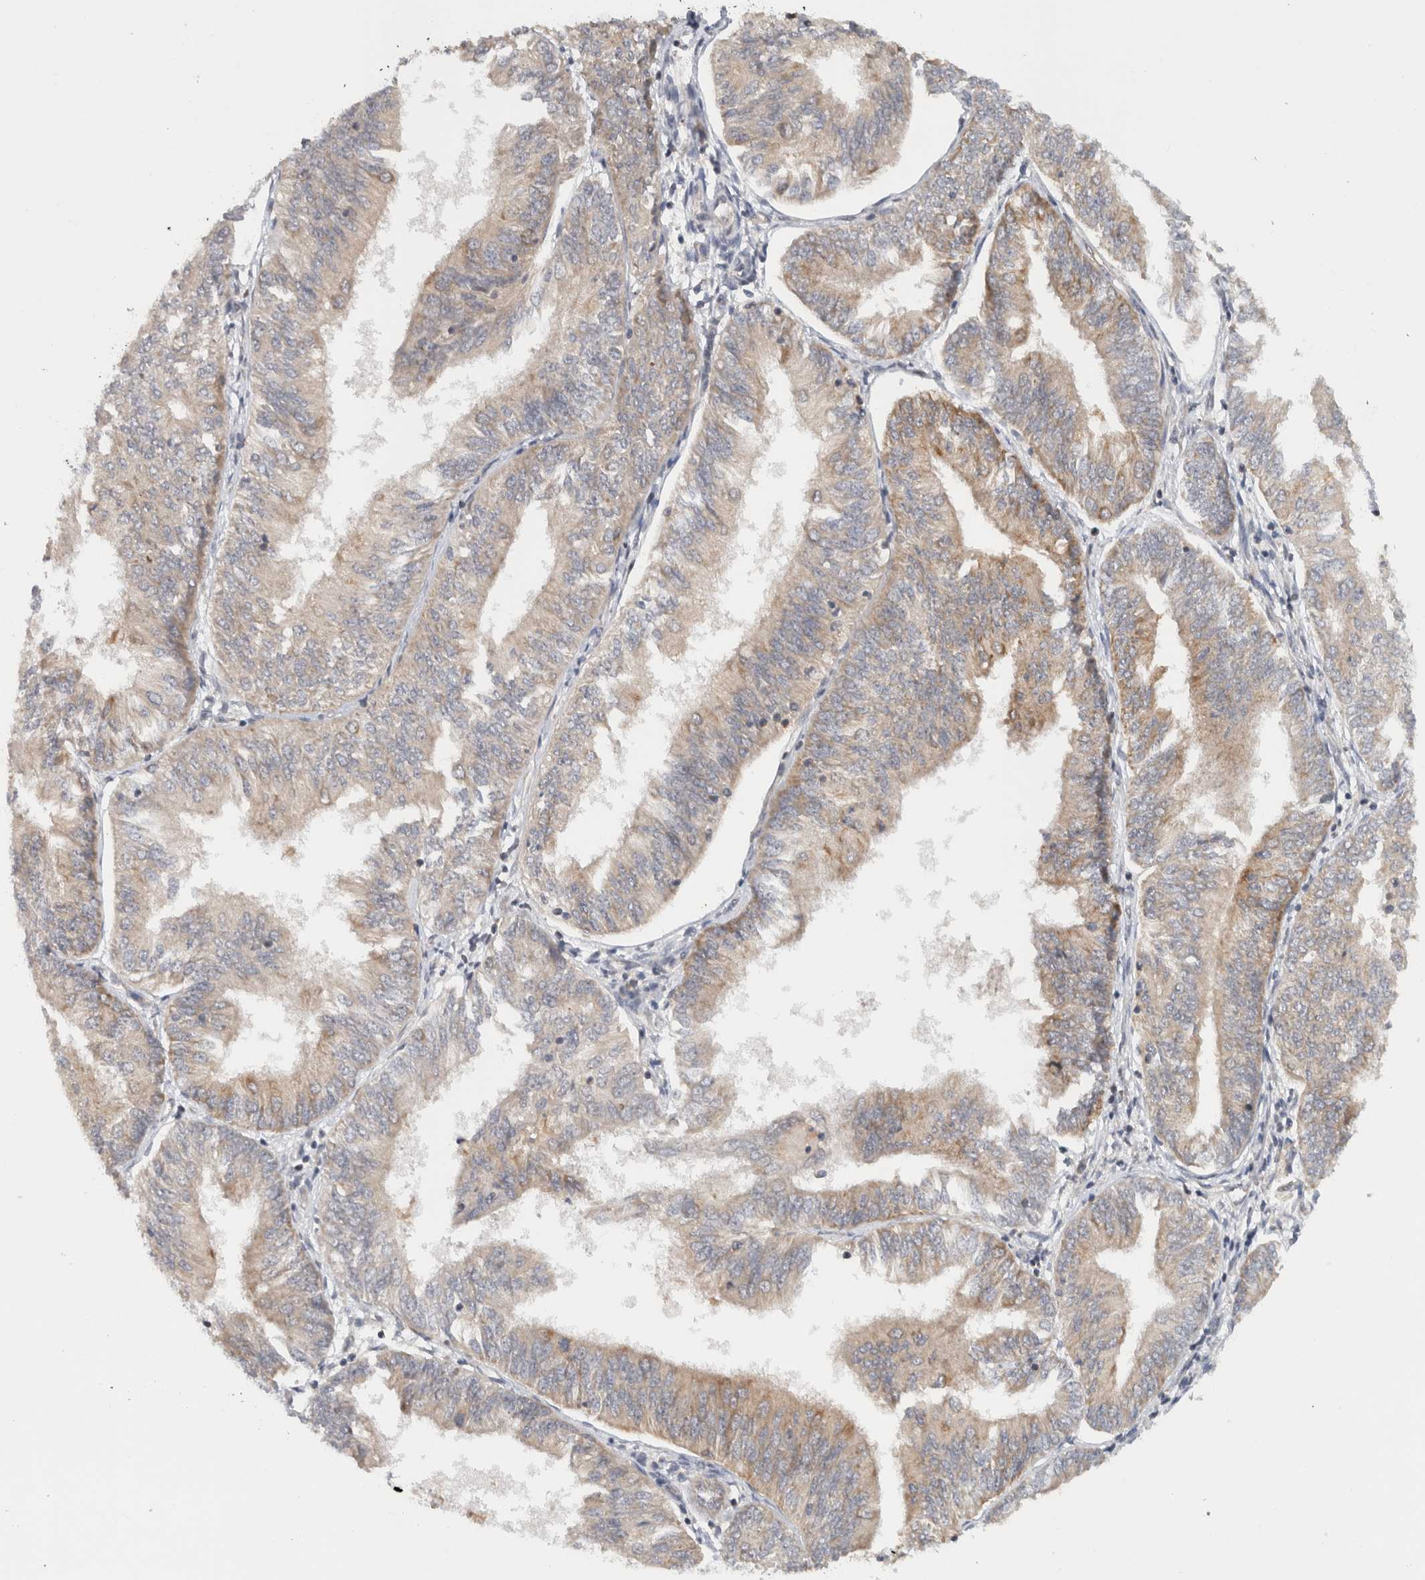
{"staining": {"intensity": "weak", "quantity": ">75%", "location": "cytoplasmic/membranous"}, "tissue": "endometrial cancer", "cell_type": "Tumor cells", "image_type": "cancer", "snomed": [{"axis": "morphology", "description": "Adenocarcinoma, NOS"}, {"axis": "topography", "description": "Endometrium"}], "caption": "Endometrial cancer was stained to show a protein in brown. There is low levels of weak cytoplasmic/membranous expression in about >75% of tumor cells.", "gene": "CMC2", "patient": {"sex": "female", "age": 58}}